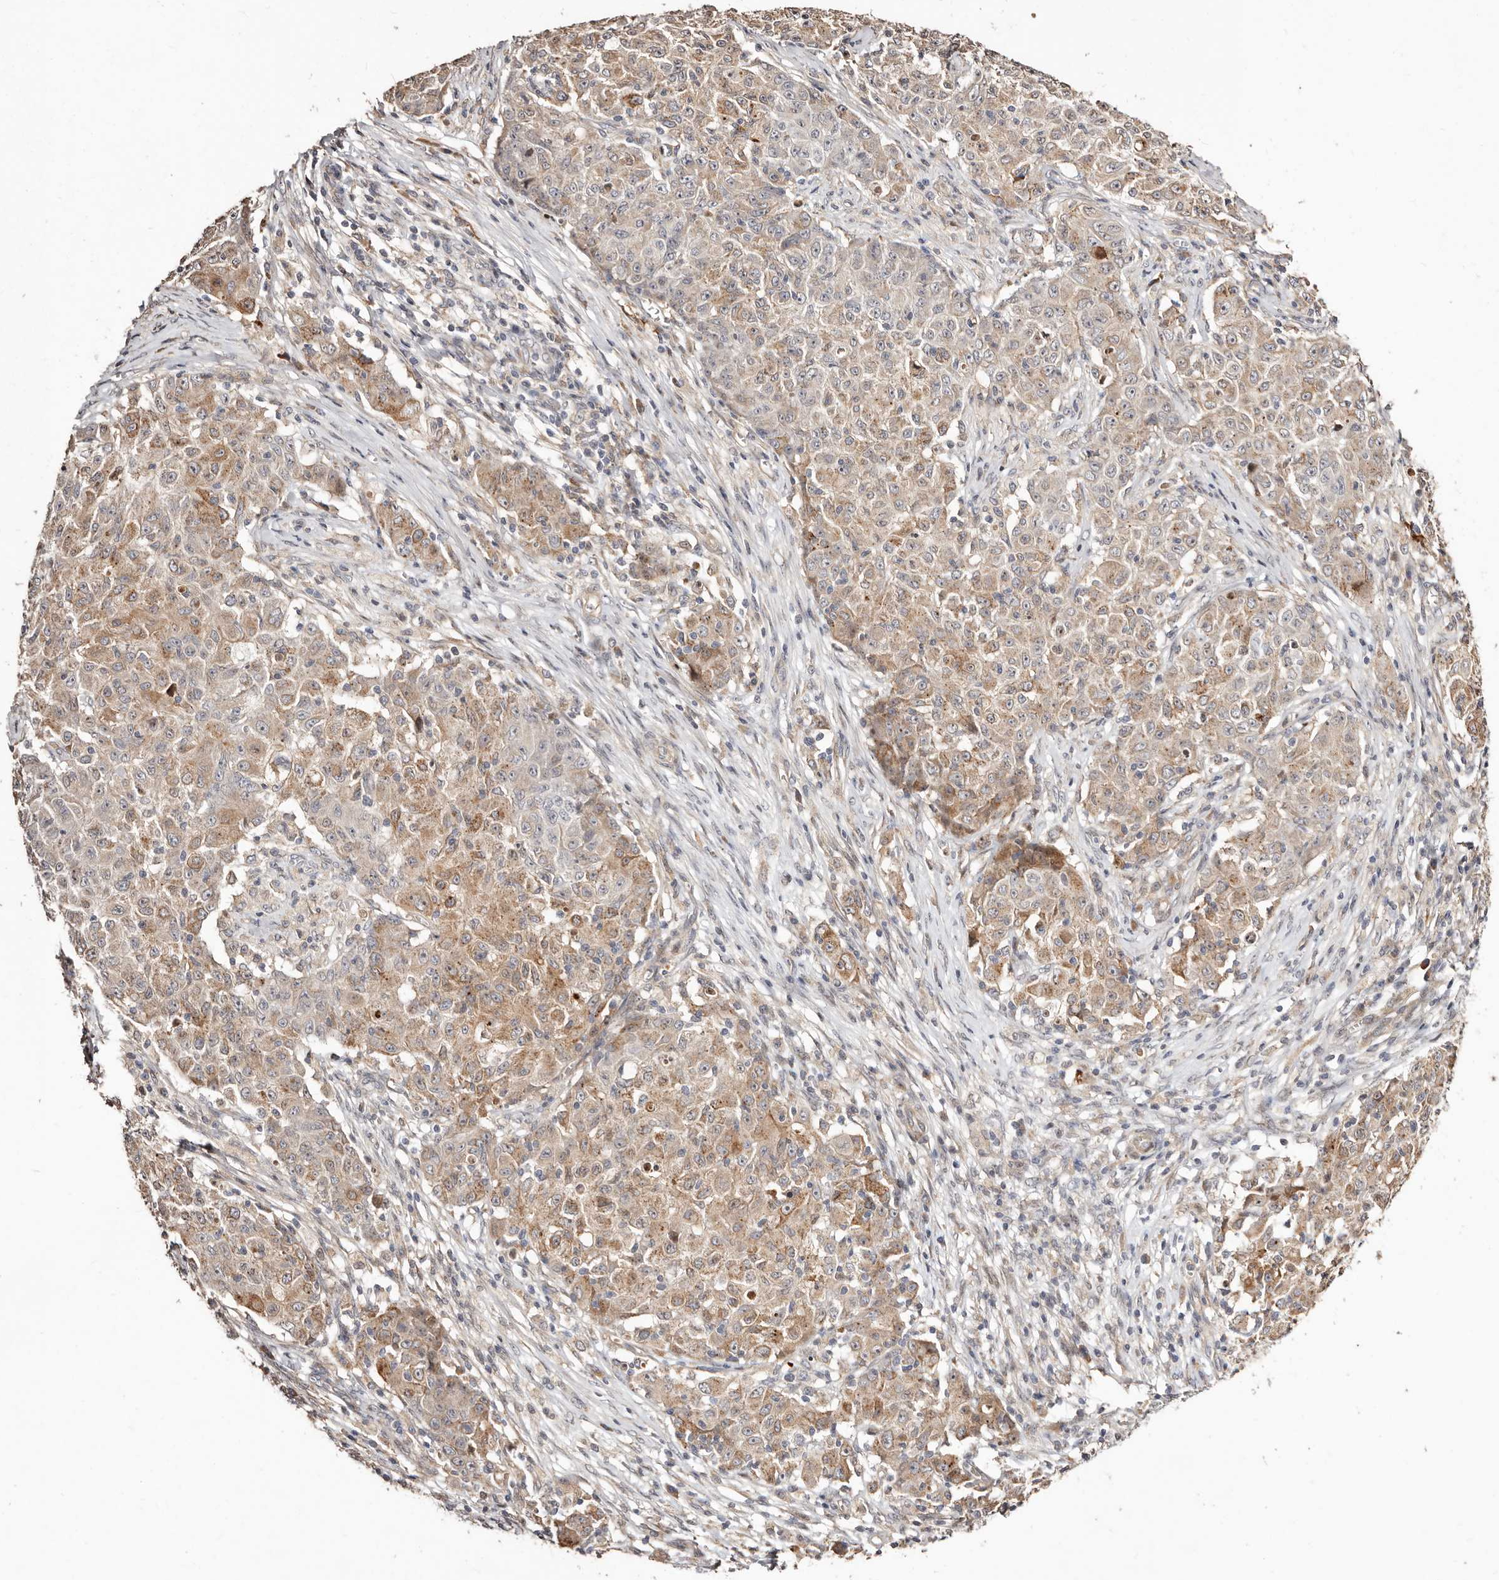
{"staining": {"intensity": "weak", "quantity": ">75%", "location": "cytoplasmic/membranous"}, "tissue": "ovarian cancer", "cell_type": "Tumor cells", "image_type": "cancer", "snomed": [{"axis": "morphology", "description": "Carcinoma, endometroid"}, {"axis": "topography", "description": "Ovary"}], "caption": "Ovarian cancer (endometroid carcinoma) stained with a brown dye demonstrates weak cytoplasmic/membranous positive positivity in approximately >75% of tumor cells.", "gene": "APOL6", "patient": {"sex": "female", "age": 42}}